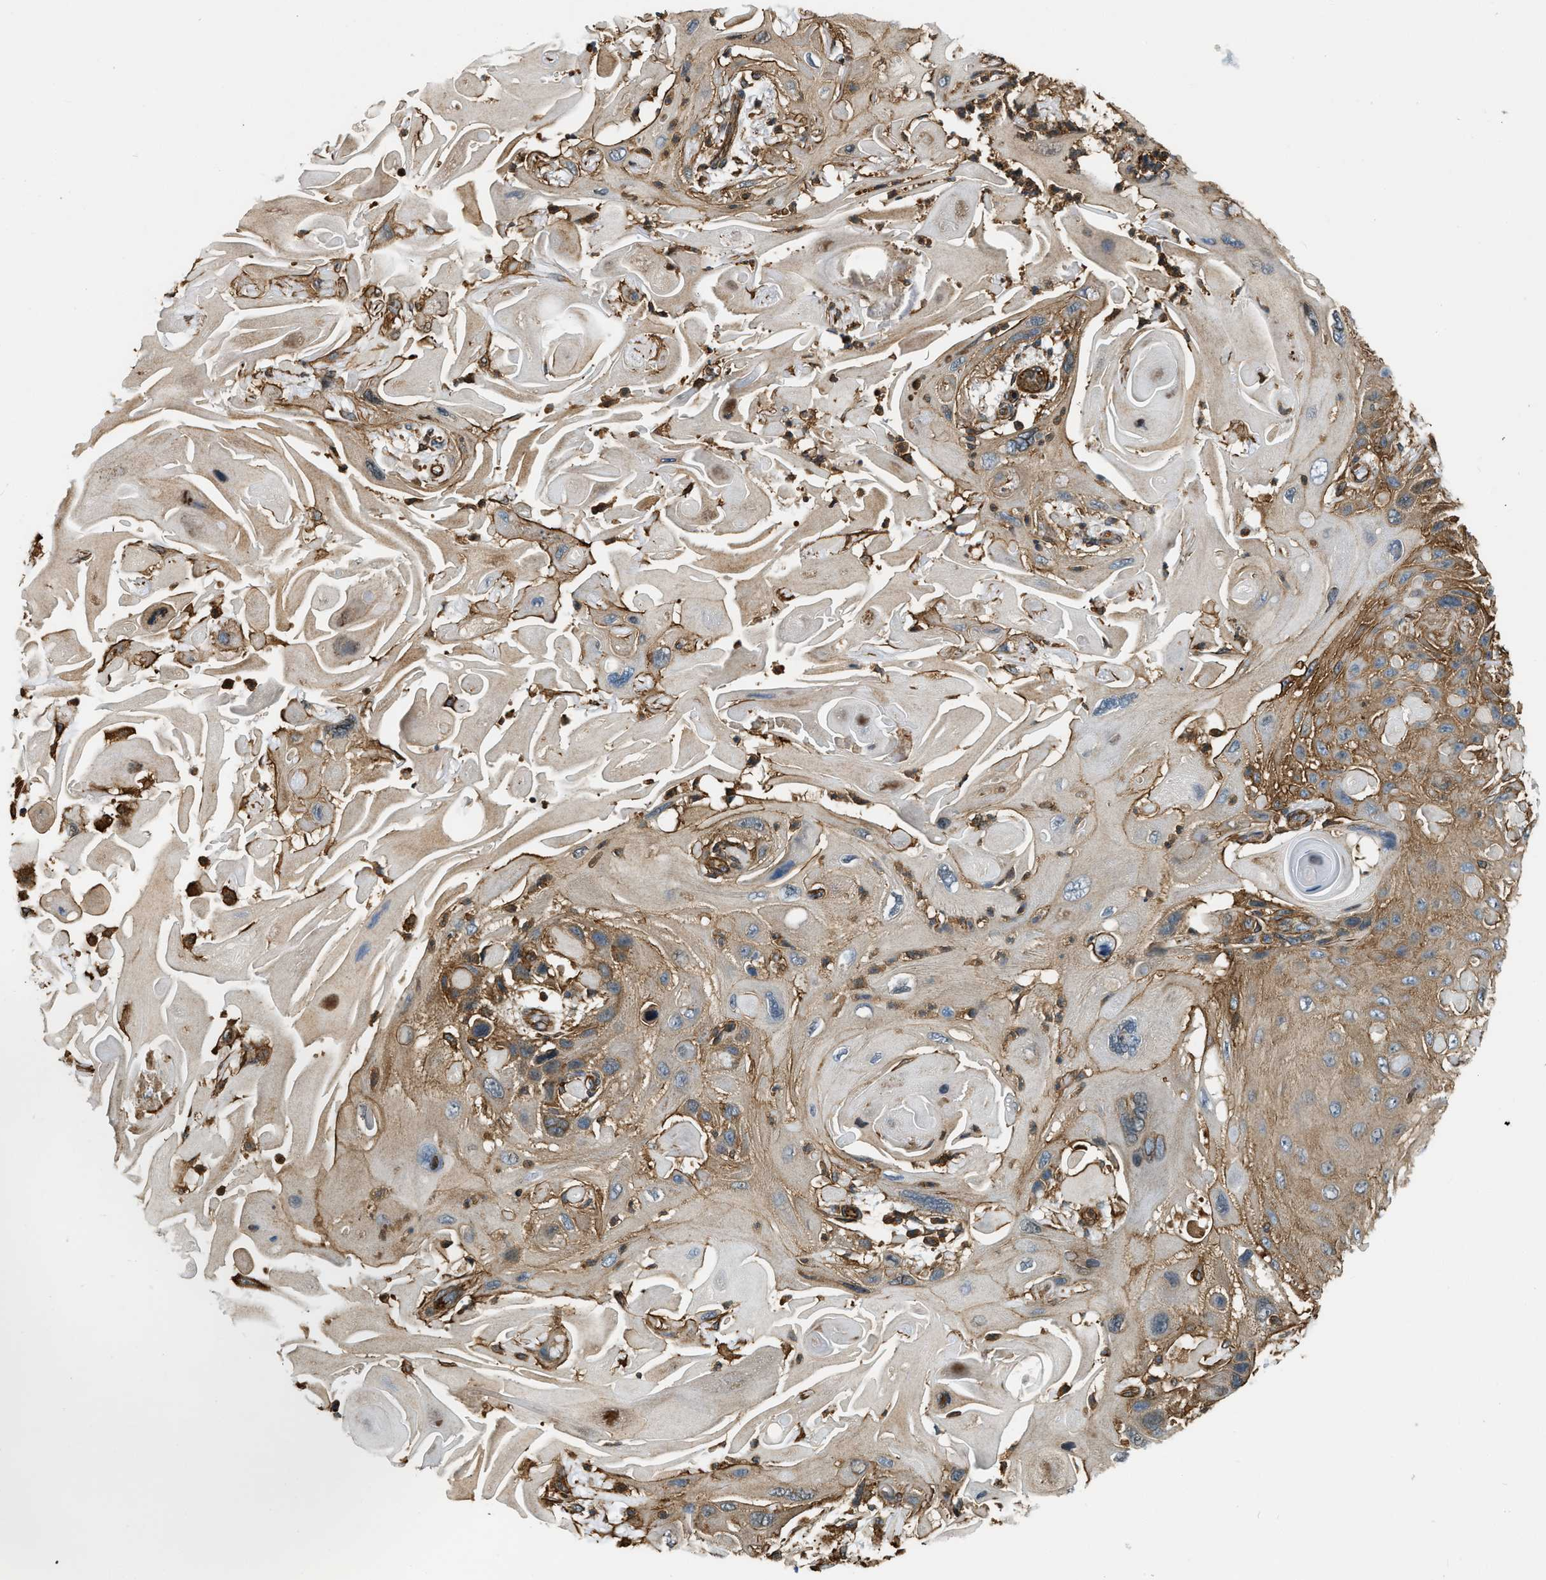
{"staining": {"intensity": "moderate", "quantity": ">75%", "location": "cytoplasmic/membranous"}, "tissue": "skin cancer", "cell_type": "Tumor cells", "image_type": "cancer", "snomed": [{"axis": "morphology", "description": "Squamous cell carcinoma, NOS"}, {"axis": "topography", "description": "Skin"}], "caption": "Skin cancer (squamous cell carcinoma) was stained to show a protein in brown. There is medium levels of moderate cytoplasmic/membranous positivity in about >75% of tumor cells.", "gene": "YARS1", "patient": {"sex": "female", "age": 77}}